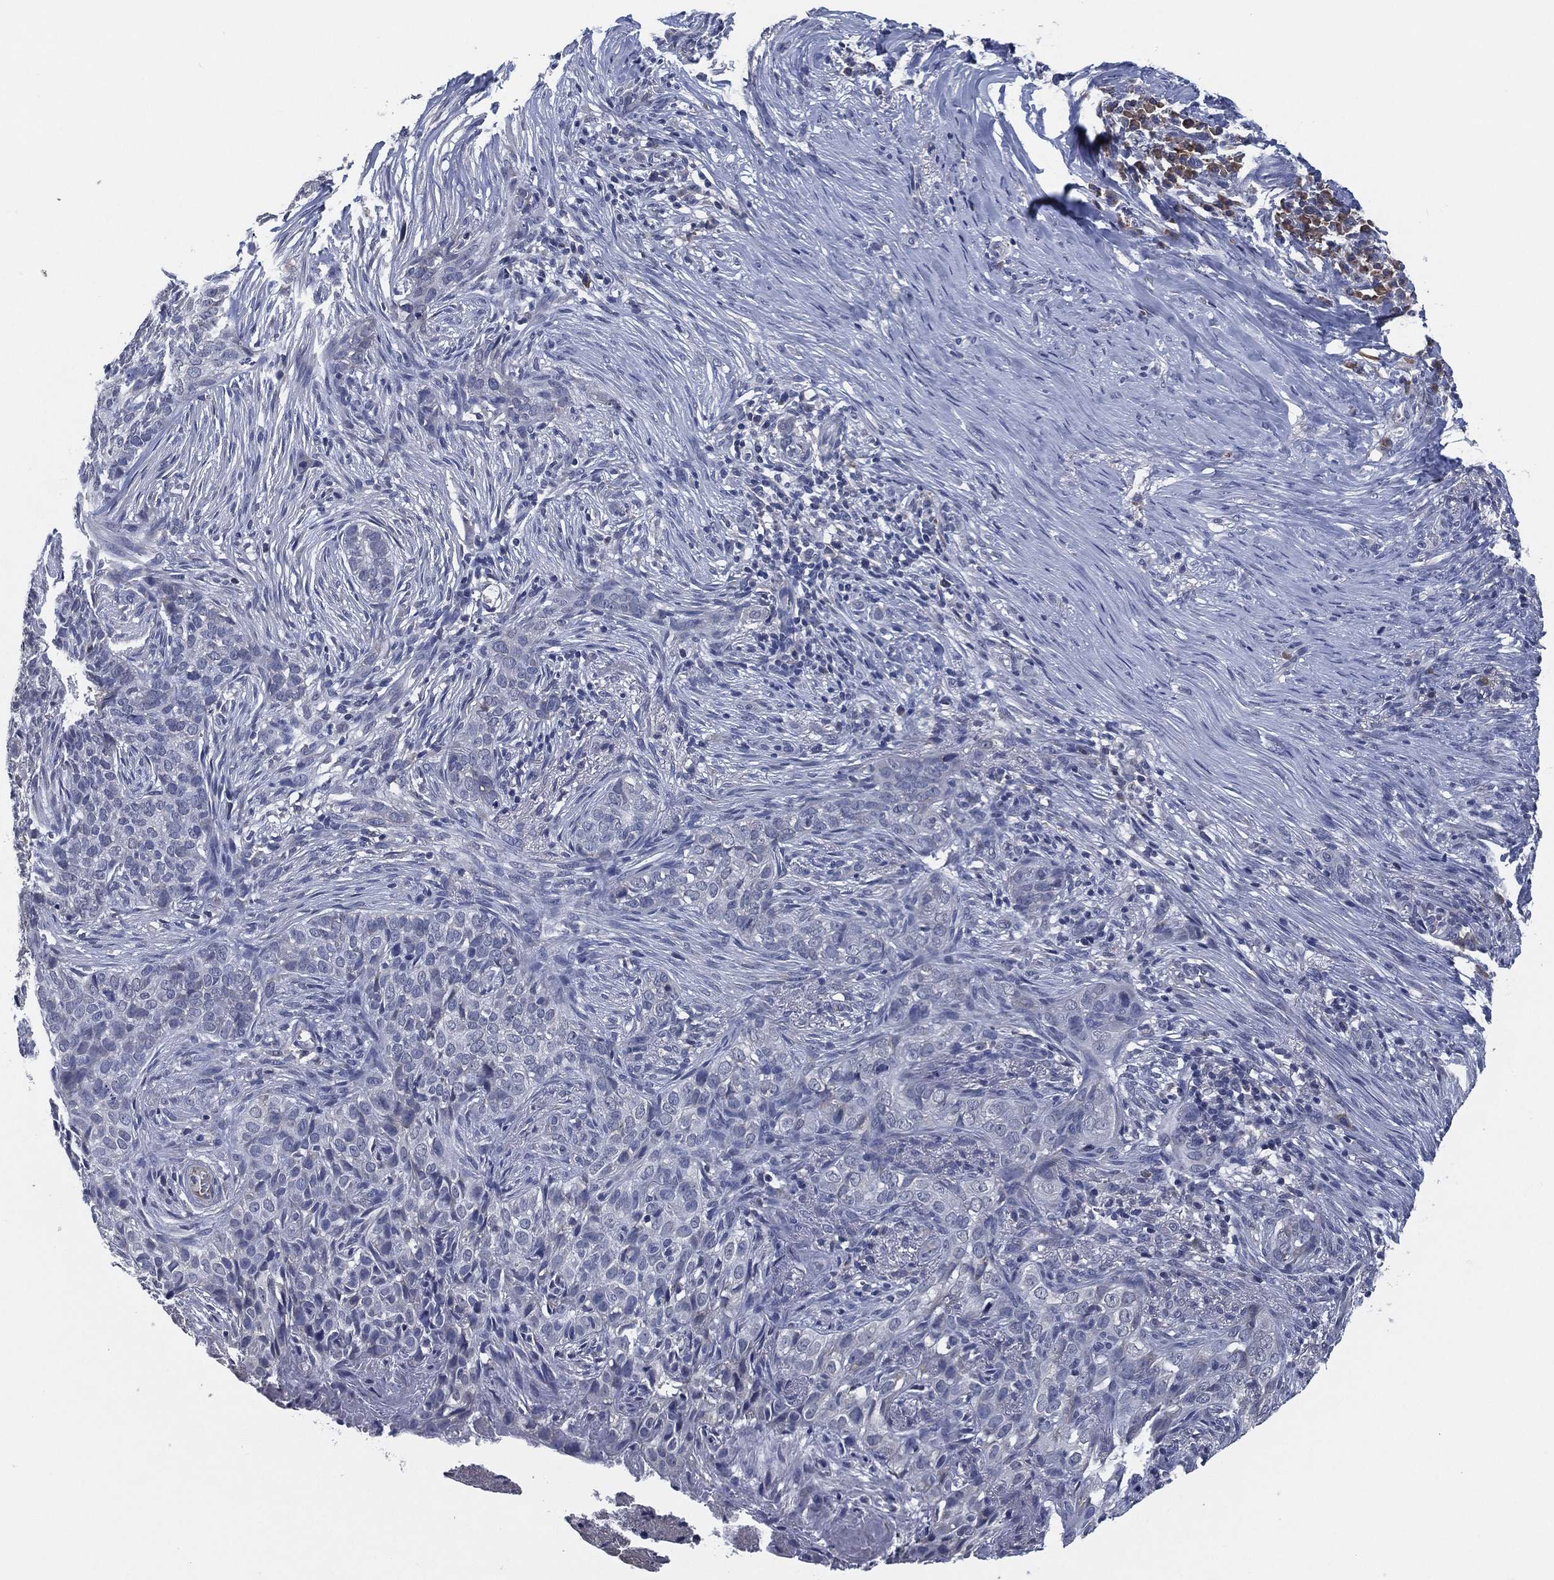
{"staining": {"intensity": "negative", "quantity": "none", "location": "none"}, "tissue": "skin cancer", "cell_type": "Tumor cells", "image_type": "cancer", "snomed": [{"axis": "morphology", "description": "Squamous cell carcinoma, NOS"}, {"axis": "topography", "description": "Skin"}], "caption": "DAB (3,3'-diaminobenzidine) immunohistochemical staining of skin squamous cell carcinoma shows no significant positivity in tumor cells.", "gene": "IL2RG", "patient": {"sex": "male", "age": 88}}